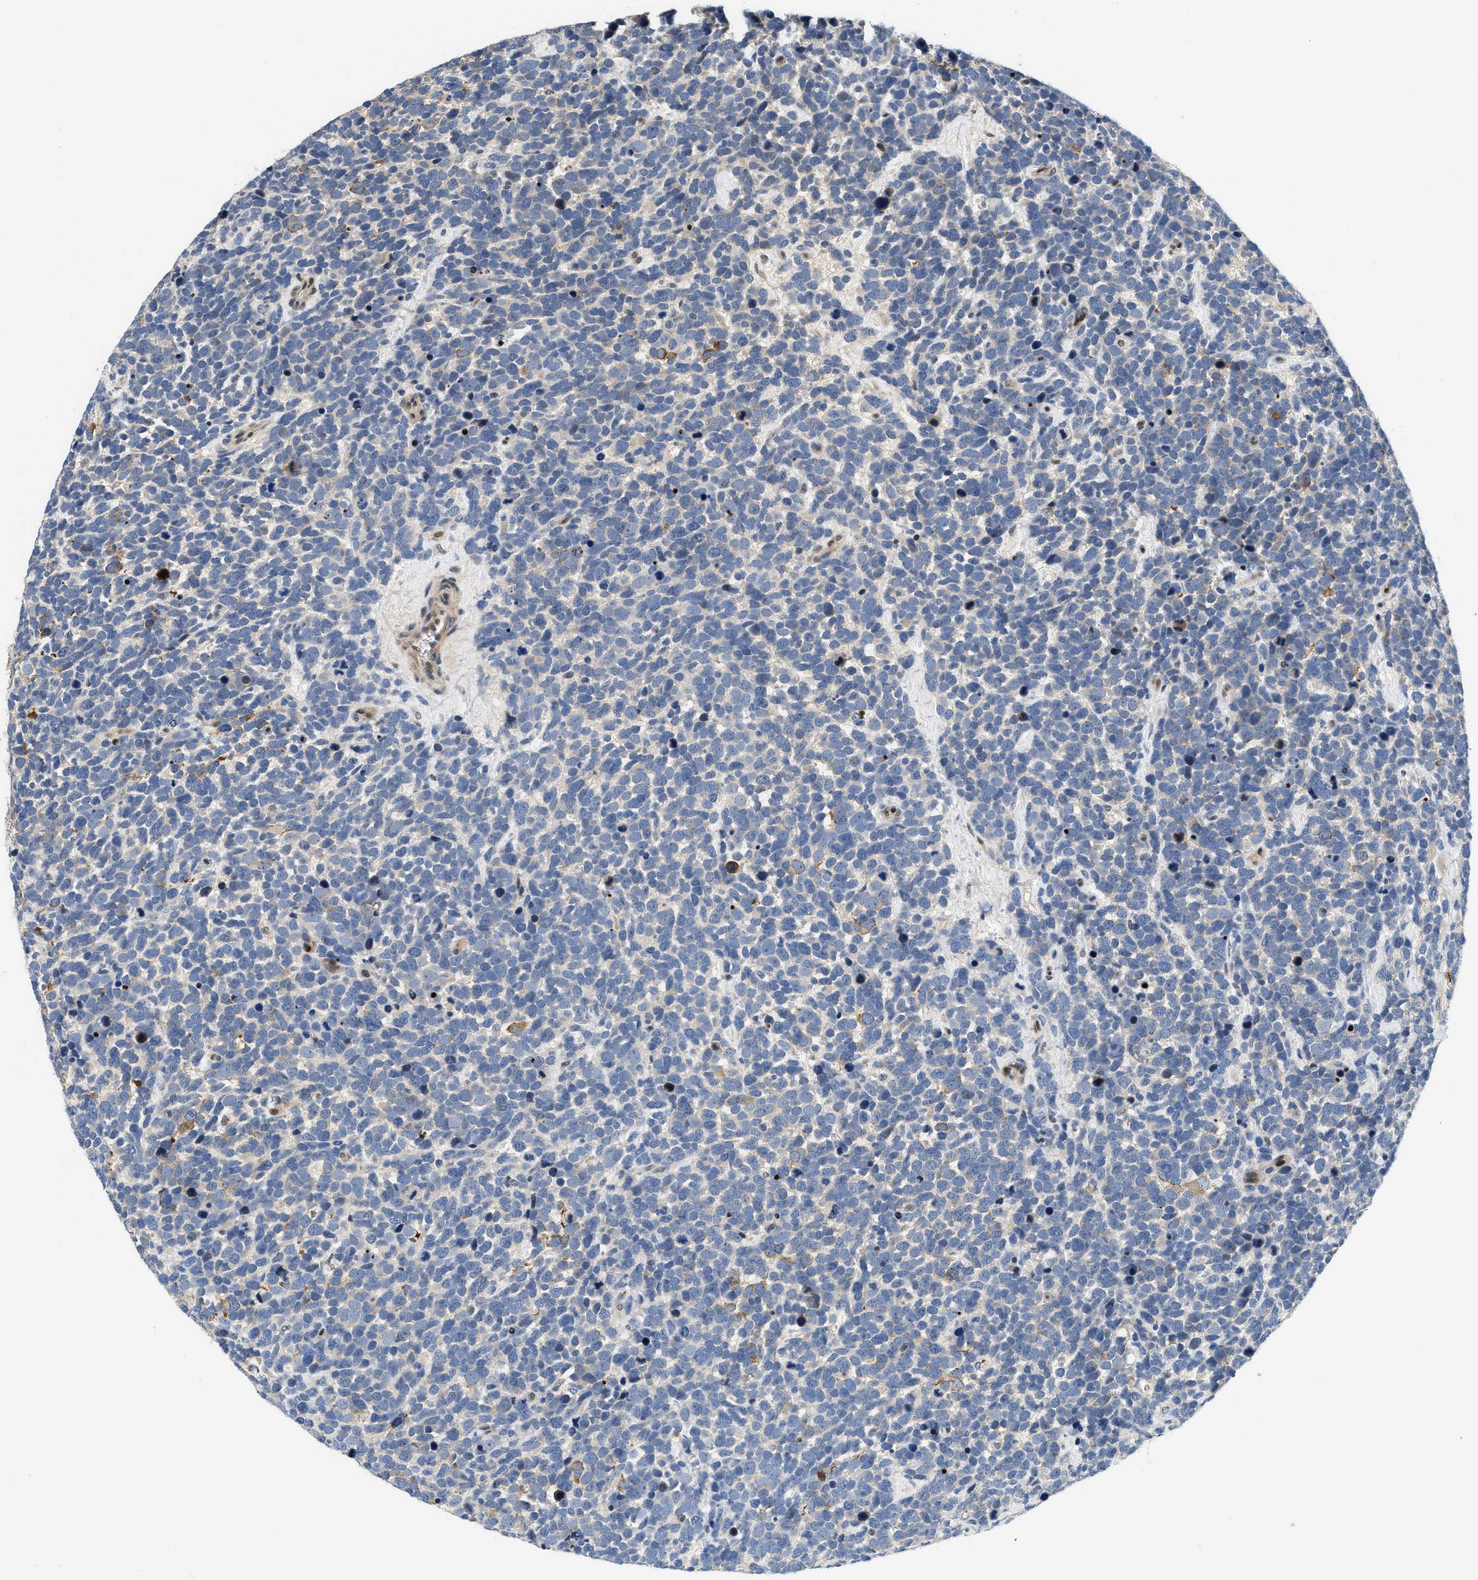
{"staining": {"intensity": "moderate", "quantity": "<25%", "location": "cytoplasmic/membranous"}, "tissue": "urothelial cancer", "cell_type": "Tumor cells", "image_type": "cancer", "snomed": [{"axis": "morphology", "description": "Urothelial carcinoma, High grade"}, {"axis": "topography", "description": "Urinary bladder"}], "caption": "Immunohistochemical staining of urothelial cancer shows moderate cytoplasmic/membranous protein positivity in about <25% of tumor cells.", "gene": "VIP", "patient": {"sex": "female", "age": 82}}